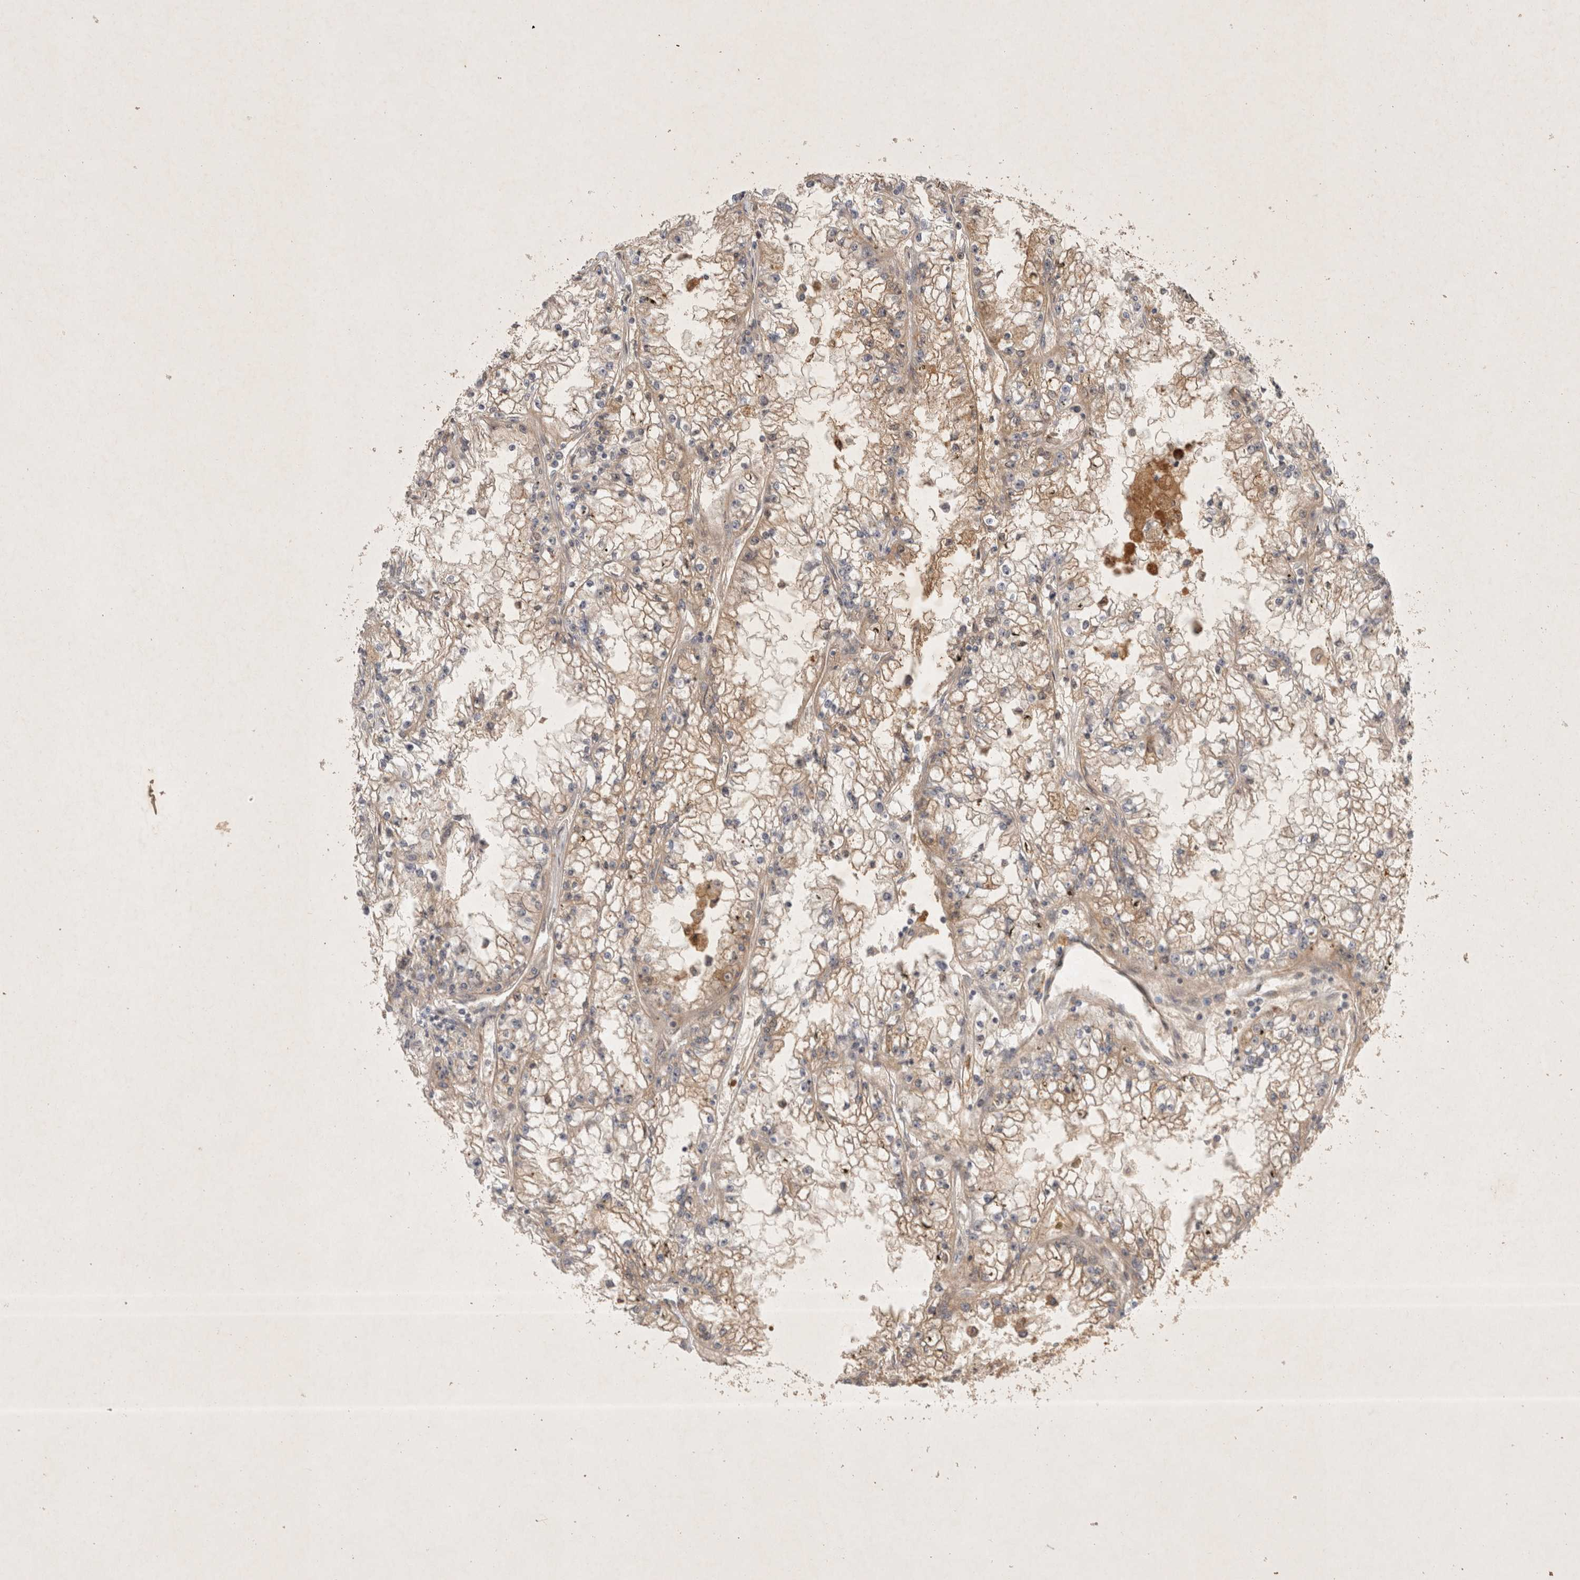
{"staining": {"intensity": "weak", "quantity": ">75%", "location": "cytoplasmic/membranous"}, "tissue": "renal cancer", "cell_type": "Tumor cells", "image_type": "cancer", "snomed": [{"axis": "morphology", "description": "Adenocarcinoma, NOS"}, {"axis": "topography", "description": "Kidney"}], "caption": "Adenocarcinoma (renal) was stained to show a protein in brown. There is low levels of weak cytoplasmic/membranous expression in approximately >75% of tumor cells.", "gene": "YES1", "patient": {"sex": "male", "age": 56}}